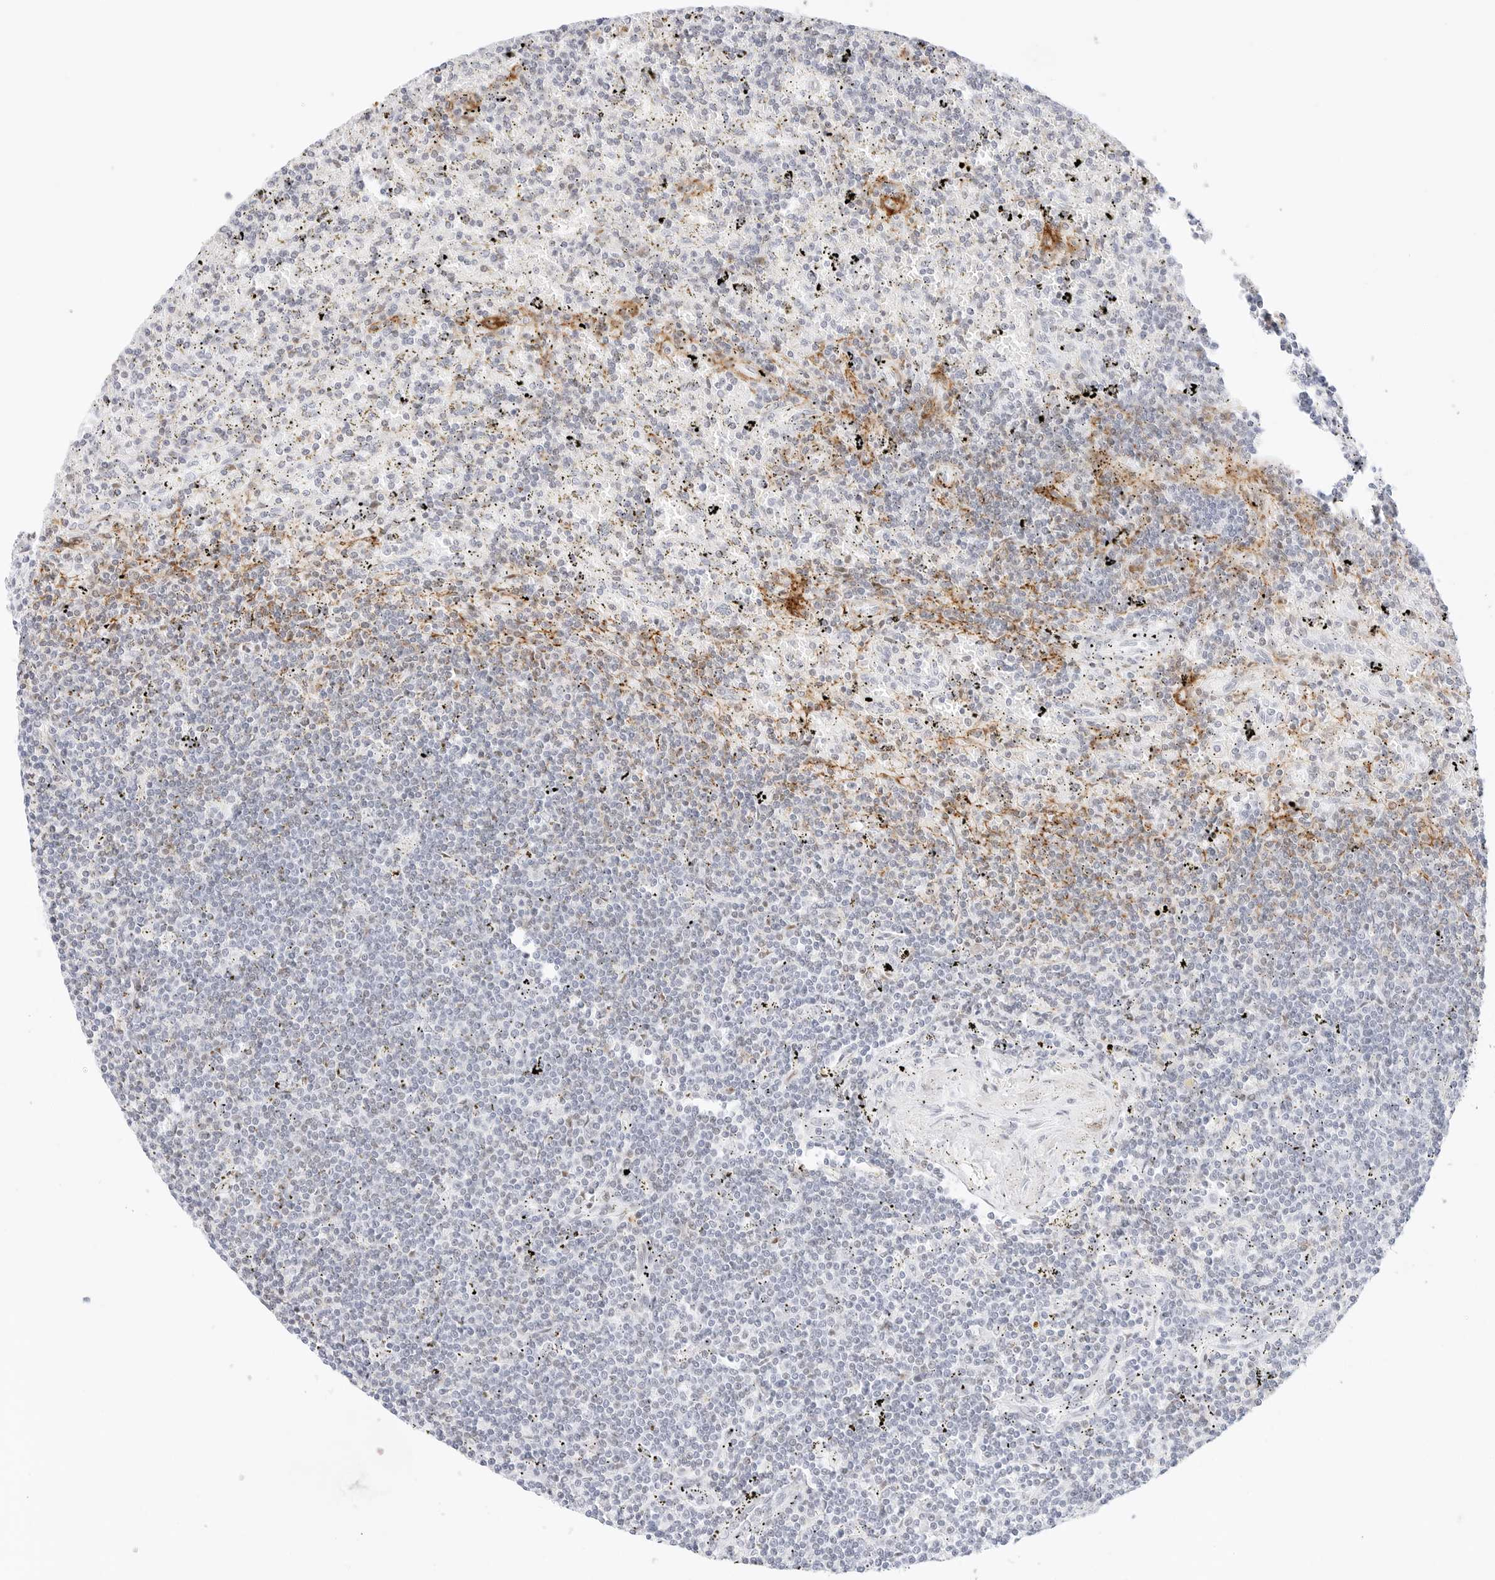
{"staining": {"intensity": "negative", "quantity": "none", "location": "none"}, "tissue": "lymphoma", "cell_type": "Tumor cells", "image_type": "cancer", "snomed": [{"axis": "morphology", "description": "Malignant lymphoma, non-Hodgkin's type, Low grade"}, {"axis": "topography", "description": "Spleen"}], "caption": "Immunohistochemistry (IHC) image of neoplastic tissue: human lymphoma stained with DAB exhibits no significant protein staining in tumor cells. (Stains: DAB (3,3'-diaminobenzidine) IHC with hematoxylin counter stain, Microscopy: brightfield microscopy at high magnification).", "gene": "CDH1", "patient": {"sex": "male", "age": 76}}